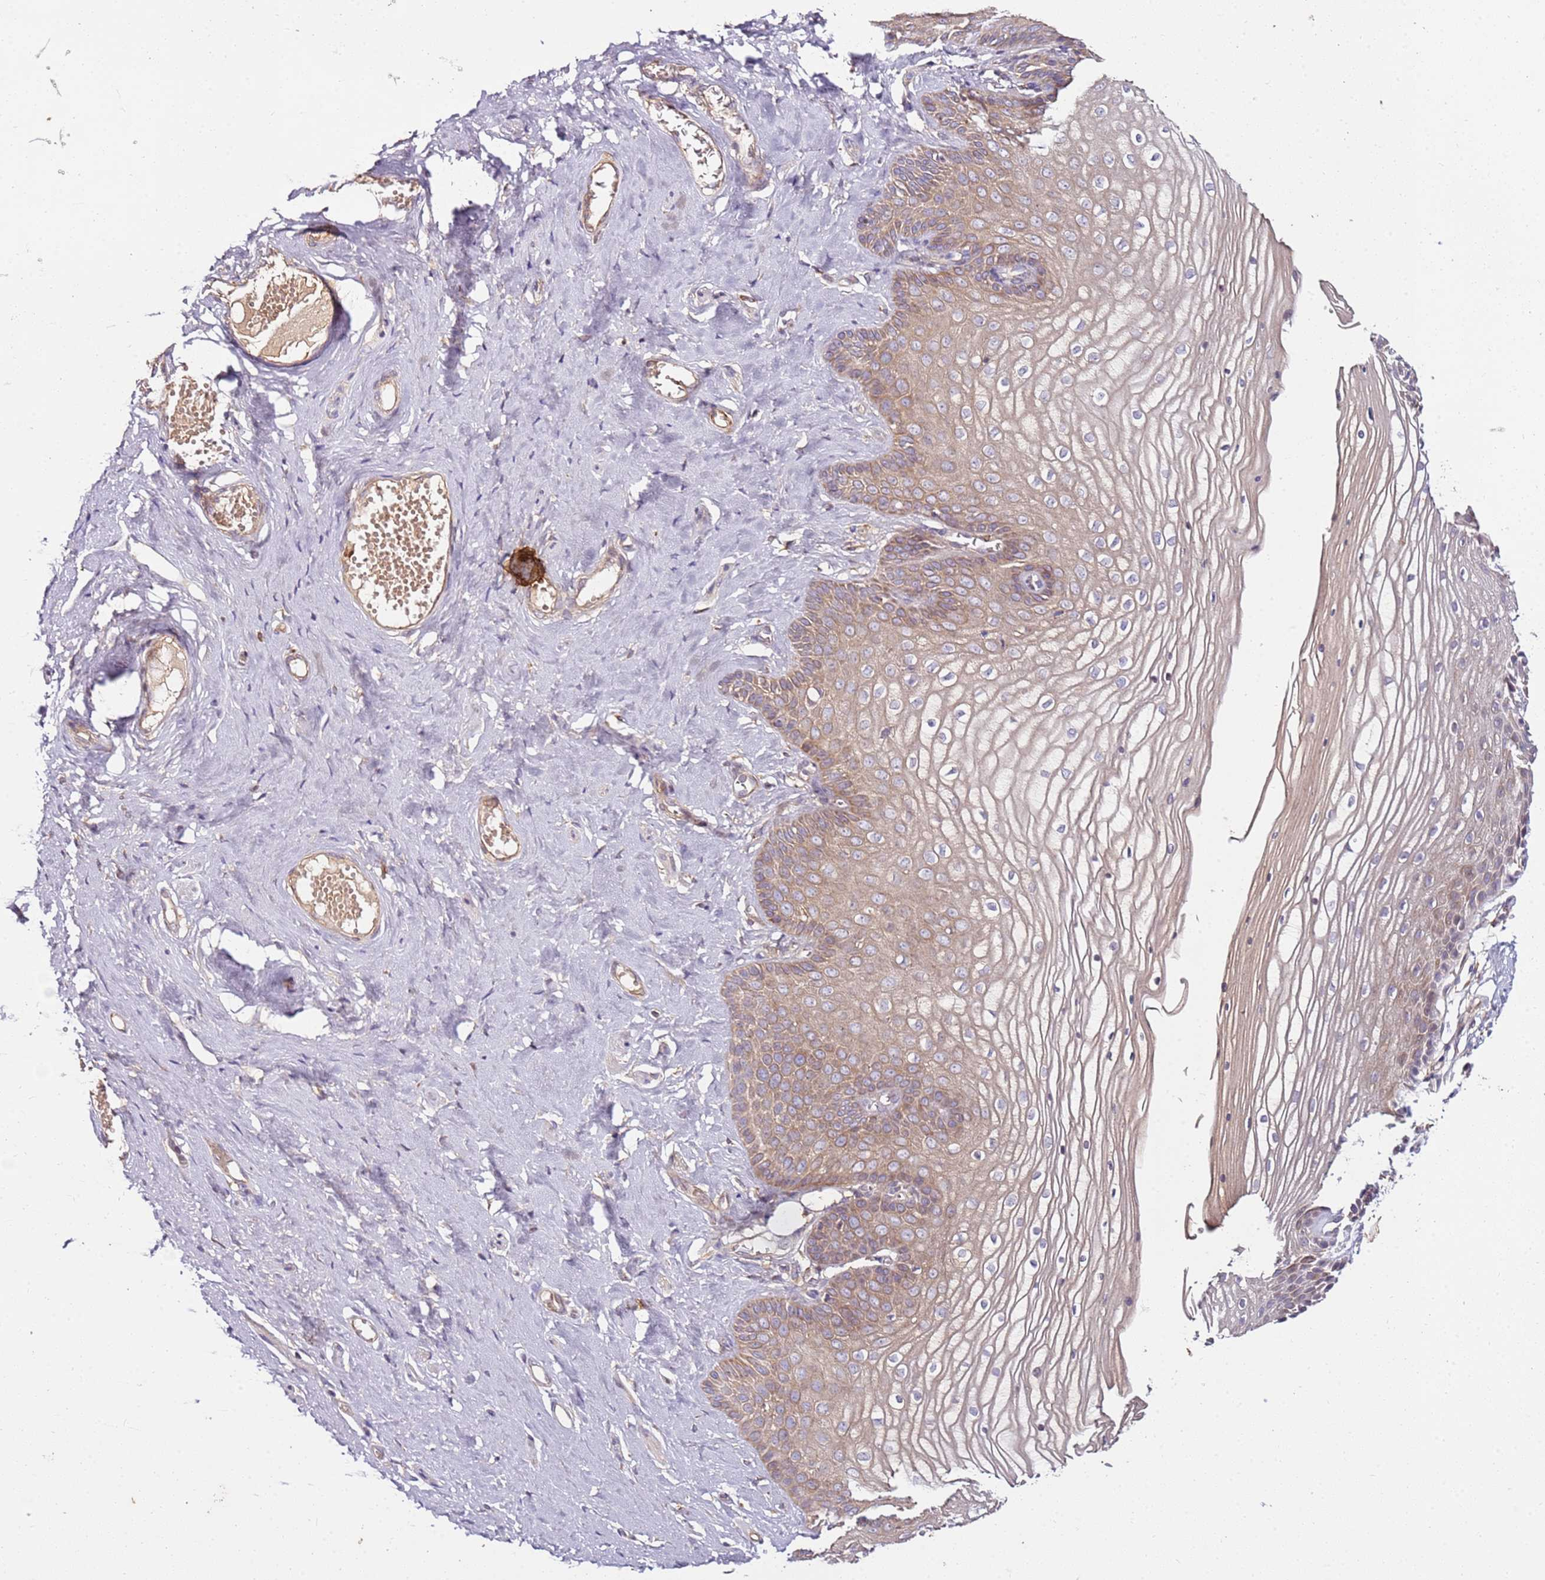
{"staining": {"intensity": "weak", "quantity": ">75%", "location": "cytoplasmic/membranous"}, "tissue": "vagina", "cell_type": "Squamous epithelial cells", "image_type": "normal", "snomed": [{"axis": "morphology", "description": "Normal tissue, NOS"}, {"axis": "topography", "description": "Vagina"}, {"axis": "topography", "description": "Cervix"}], "caption": "DAB immunohistochemical staining of normal human vagina reveals weak cytoplasmic/membranous protein expression in about >75% of squamous epithelial cells. Using DAB (3,3'-diaminobenzidine) (brown) and hematoxylin (blue) stains, captured at high magnification using brightfield microscopy.", "gene": "KRTAP21", "patient": {"sex": "female", "age": 40}}